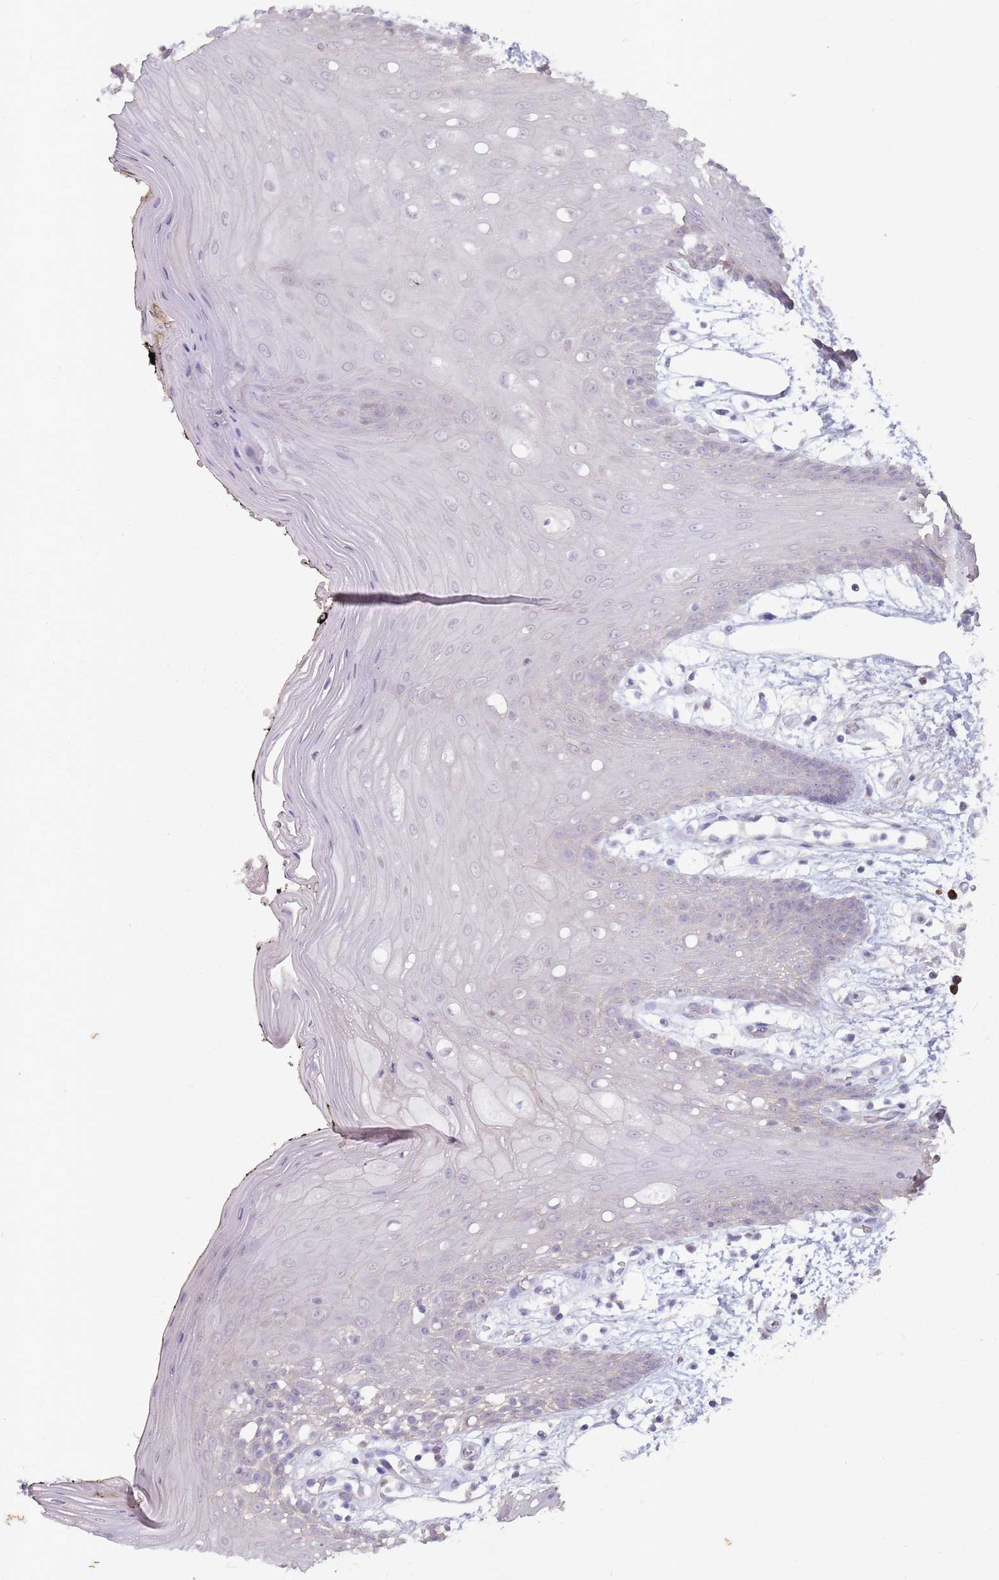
{"staining": {"intensity": "negative", "quantity": "none", "location": "none"}, "tissue": "oral mucosa", "cell_type": "Squamous epithelial cells", "image_type": "normal", "snomed": [{"axis": "morphology", "description": "Normal tissue, NOS"}, {"axis": "topography", "description": "Oral tissue"}, {"axis": "topography", "description": "Tounge, NOS"}], "caption": "The histopathology image exhibits no staining of squamous epithelial cells in normal oral mucosa. The staining is performed using DAB (3,3'-diaminobenzidine) brown chromogen with nuclei counter-stained in using hematoxylin.", "gene": "STYK1", "patient": {"sex": "female", "age": 59}}